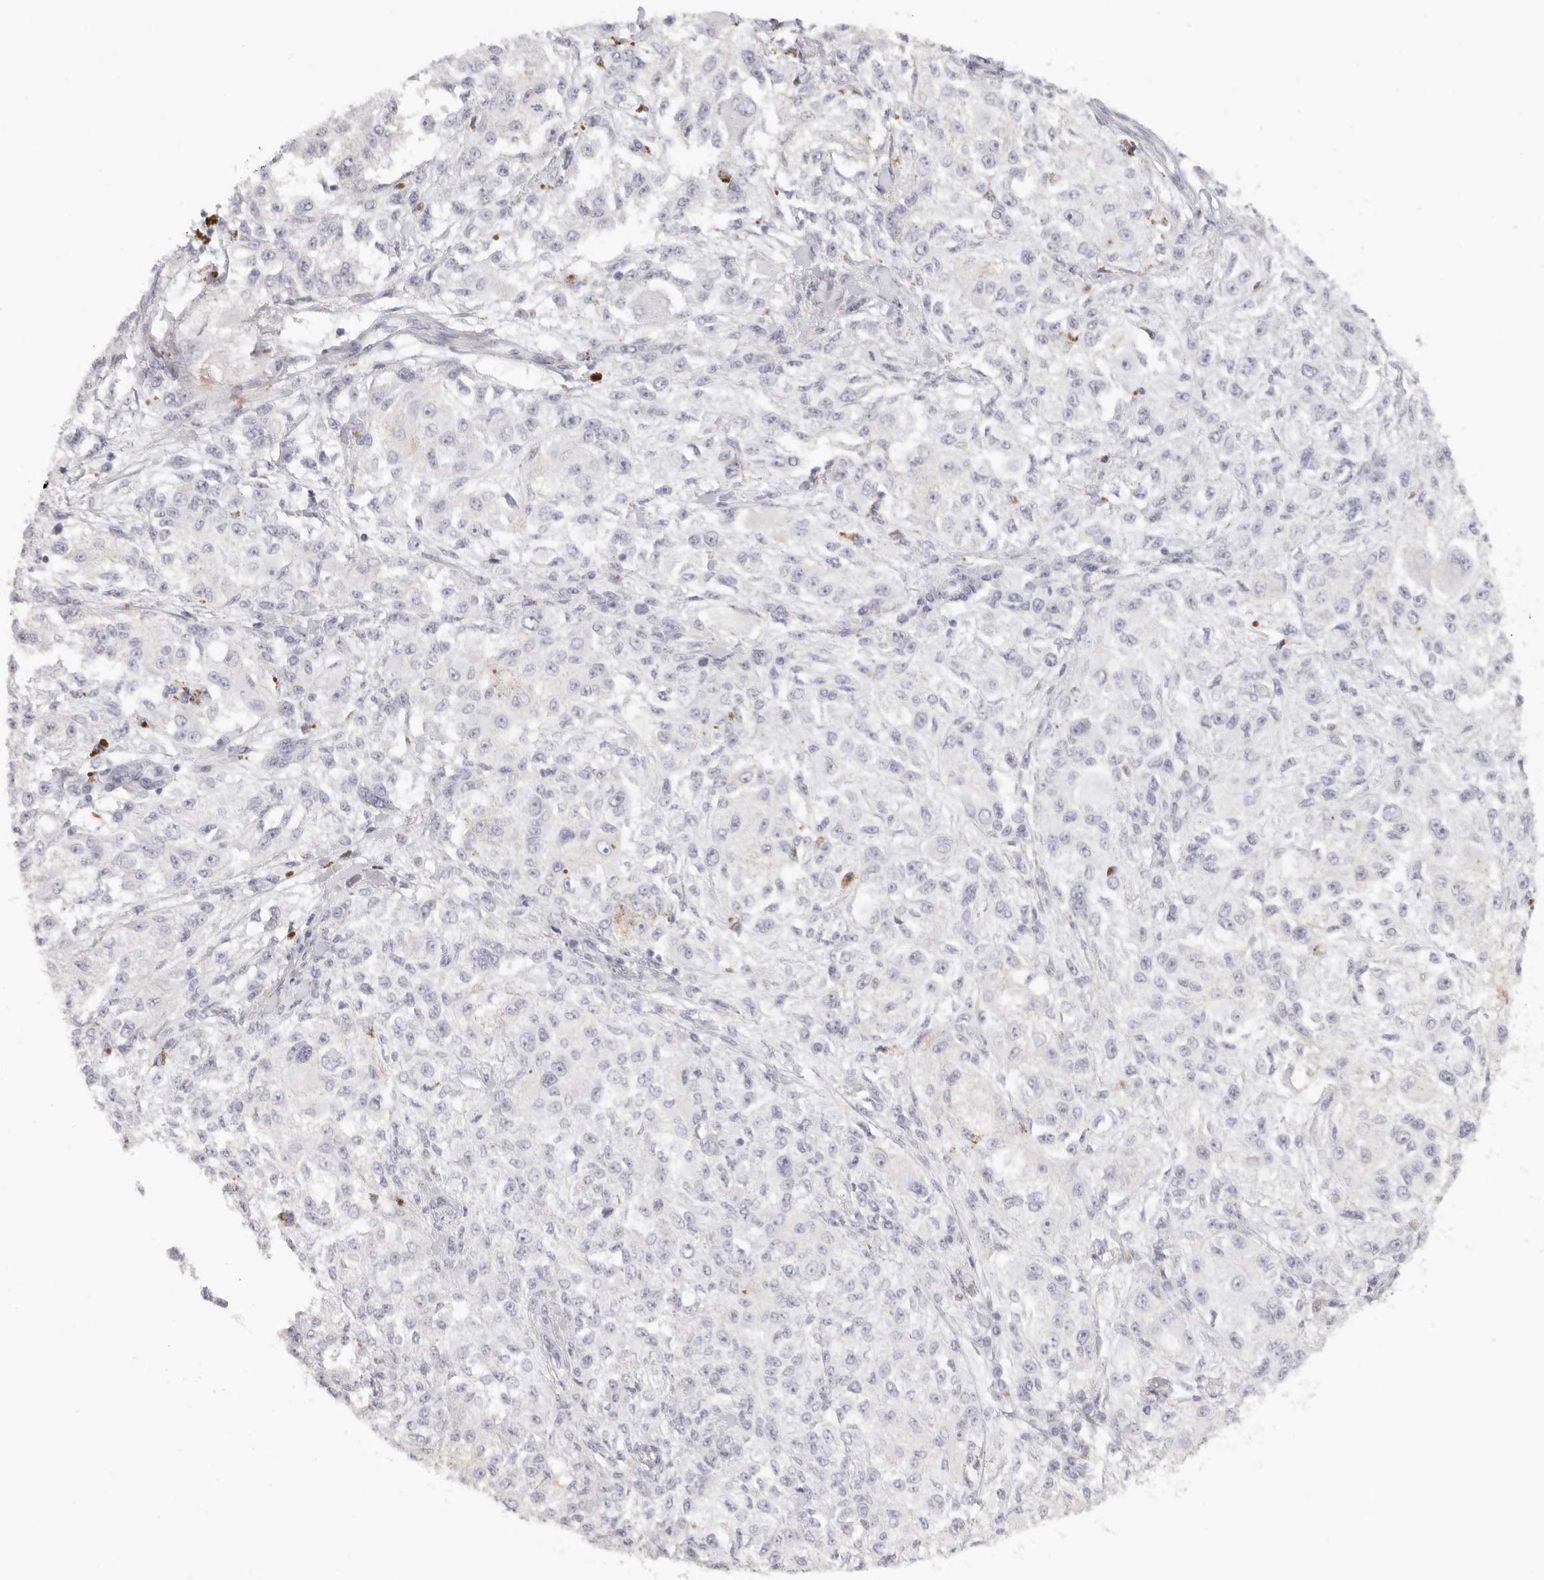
{"staining": {"intensity": "negative", "quantity": "none", "location": "none"}, "tissue": "melanoma", "cell_type": "Tumor cells", "image_type": "cancer", "snomed": [{"axis": "morphology", "description": "Necrosis, NOS"}, {"axis": "morphology", "description": "Malignant melanoma, NOS"}, {"axis": "topography", "description": "Skin"}], "caption": "Immunohistochemistry (IHC) histopathology image of neoplastic tissue: malignant melanoma stained with DAB (3,3'-diaminobenzidine) demonstrates no significant protein positivity in tumor cells.", "gene": "RXFP1", "patient": {"sex": "female", "age": 87}}